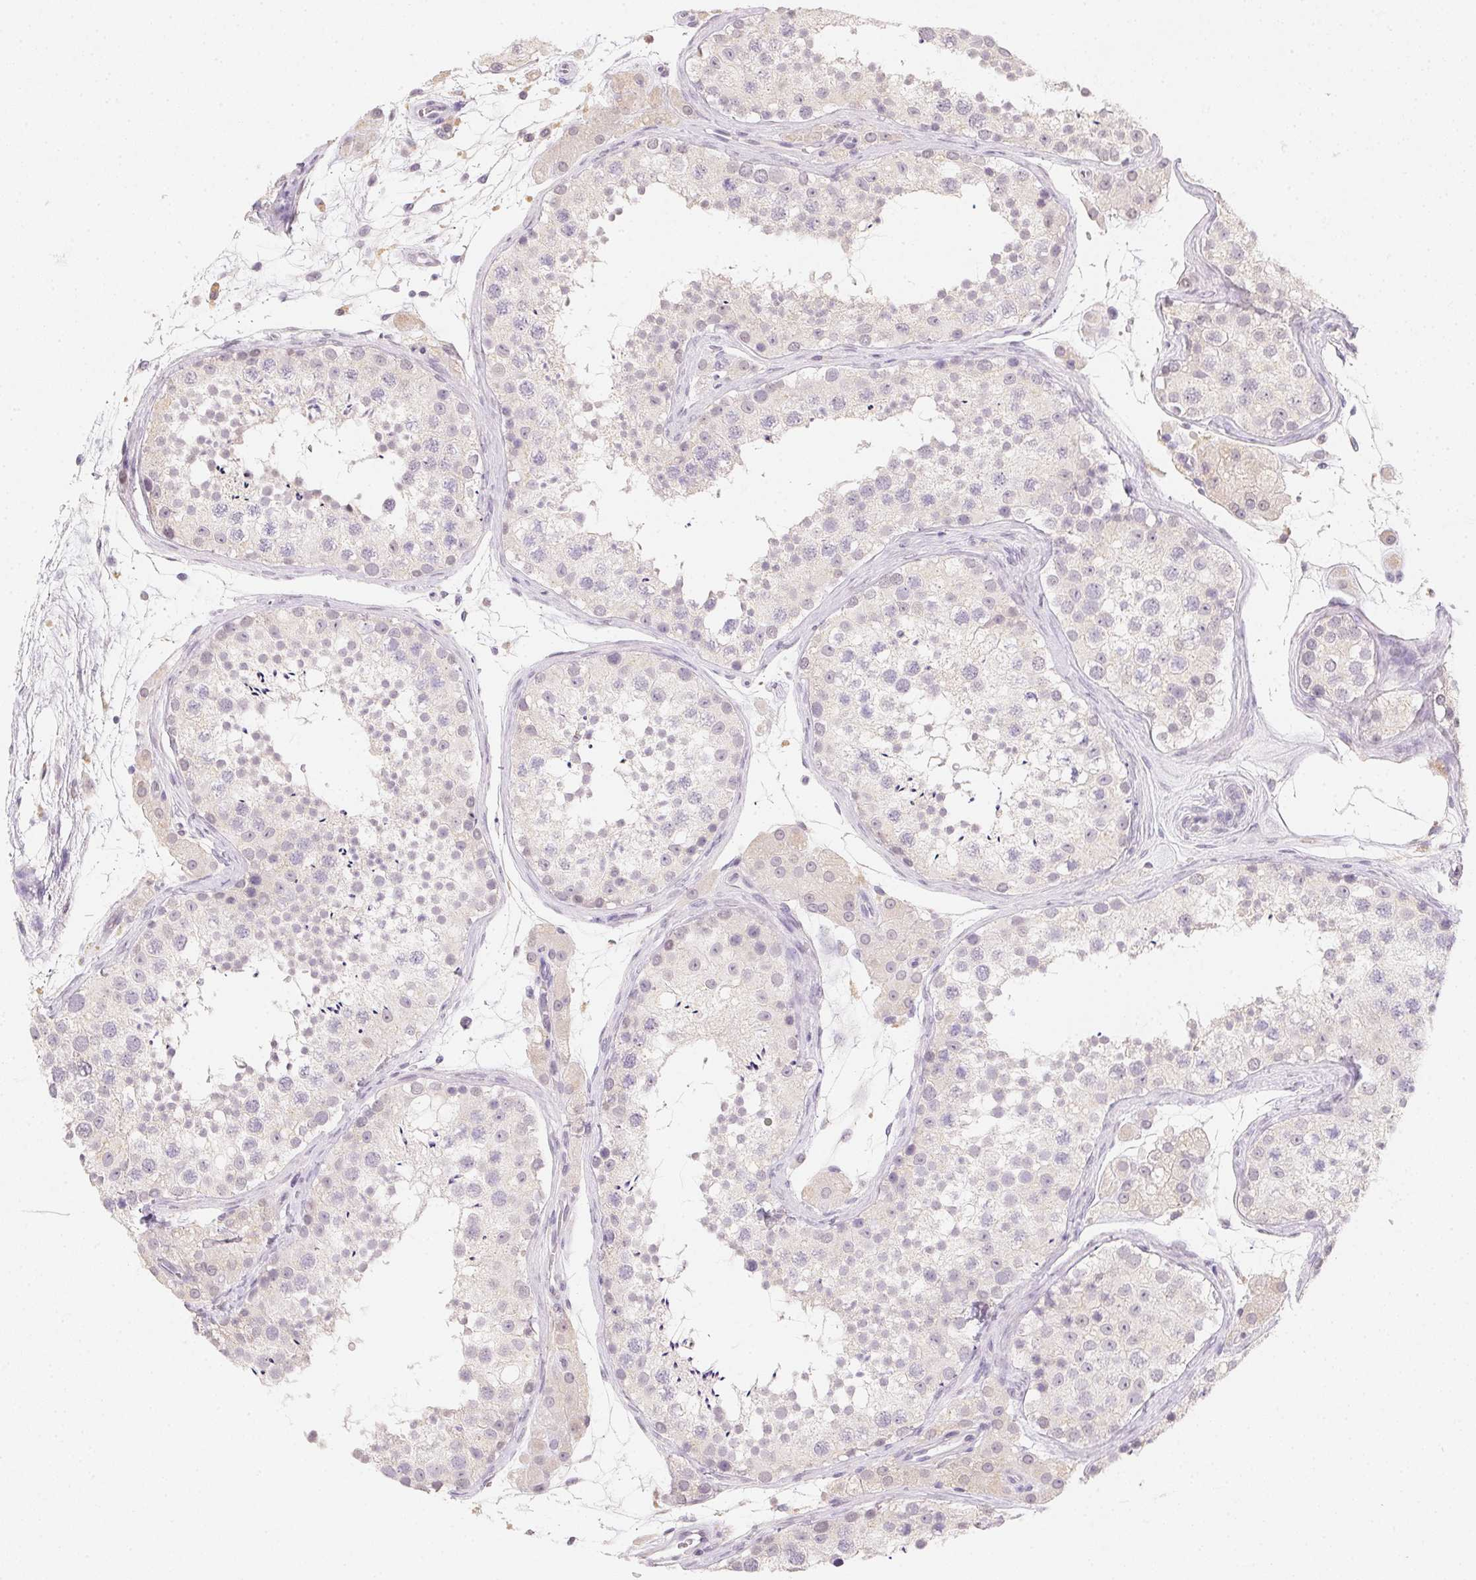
{"staining": {"intensity": "negative", "quantity": "none", "location": "none"}, "tissue": "testis", "cell_type": "Cells in seminiferous ducts", "image_type": "normal", "snomed": [{"axis": "morphology", "description": "Normal tissue, NOS"}, {"axis": "topography", "description": "Testis"}], "caption": "IHC photomicrograph of normal testis: human testis stained with DAB displays no significant protein positivity in cells in seminiferous ducts. (DAB (3,3'-diaminobenzidine) immunohistochemistry (IHC) visualized using brightfield microscopy, high magnification).", "gene": "SLC6A18", "patient": {"sex": "male", "age": 41}}